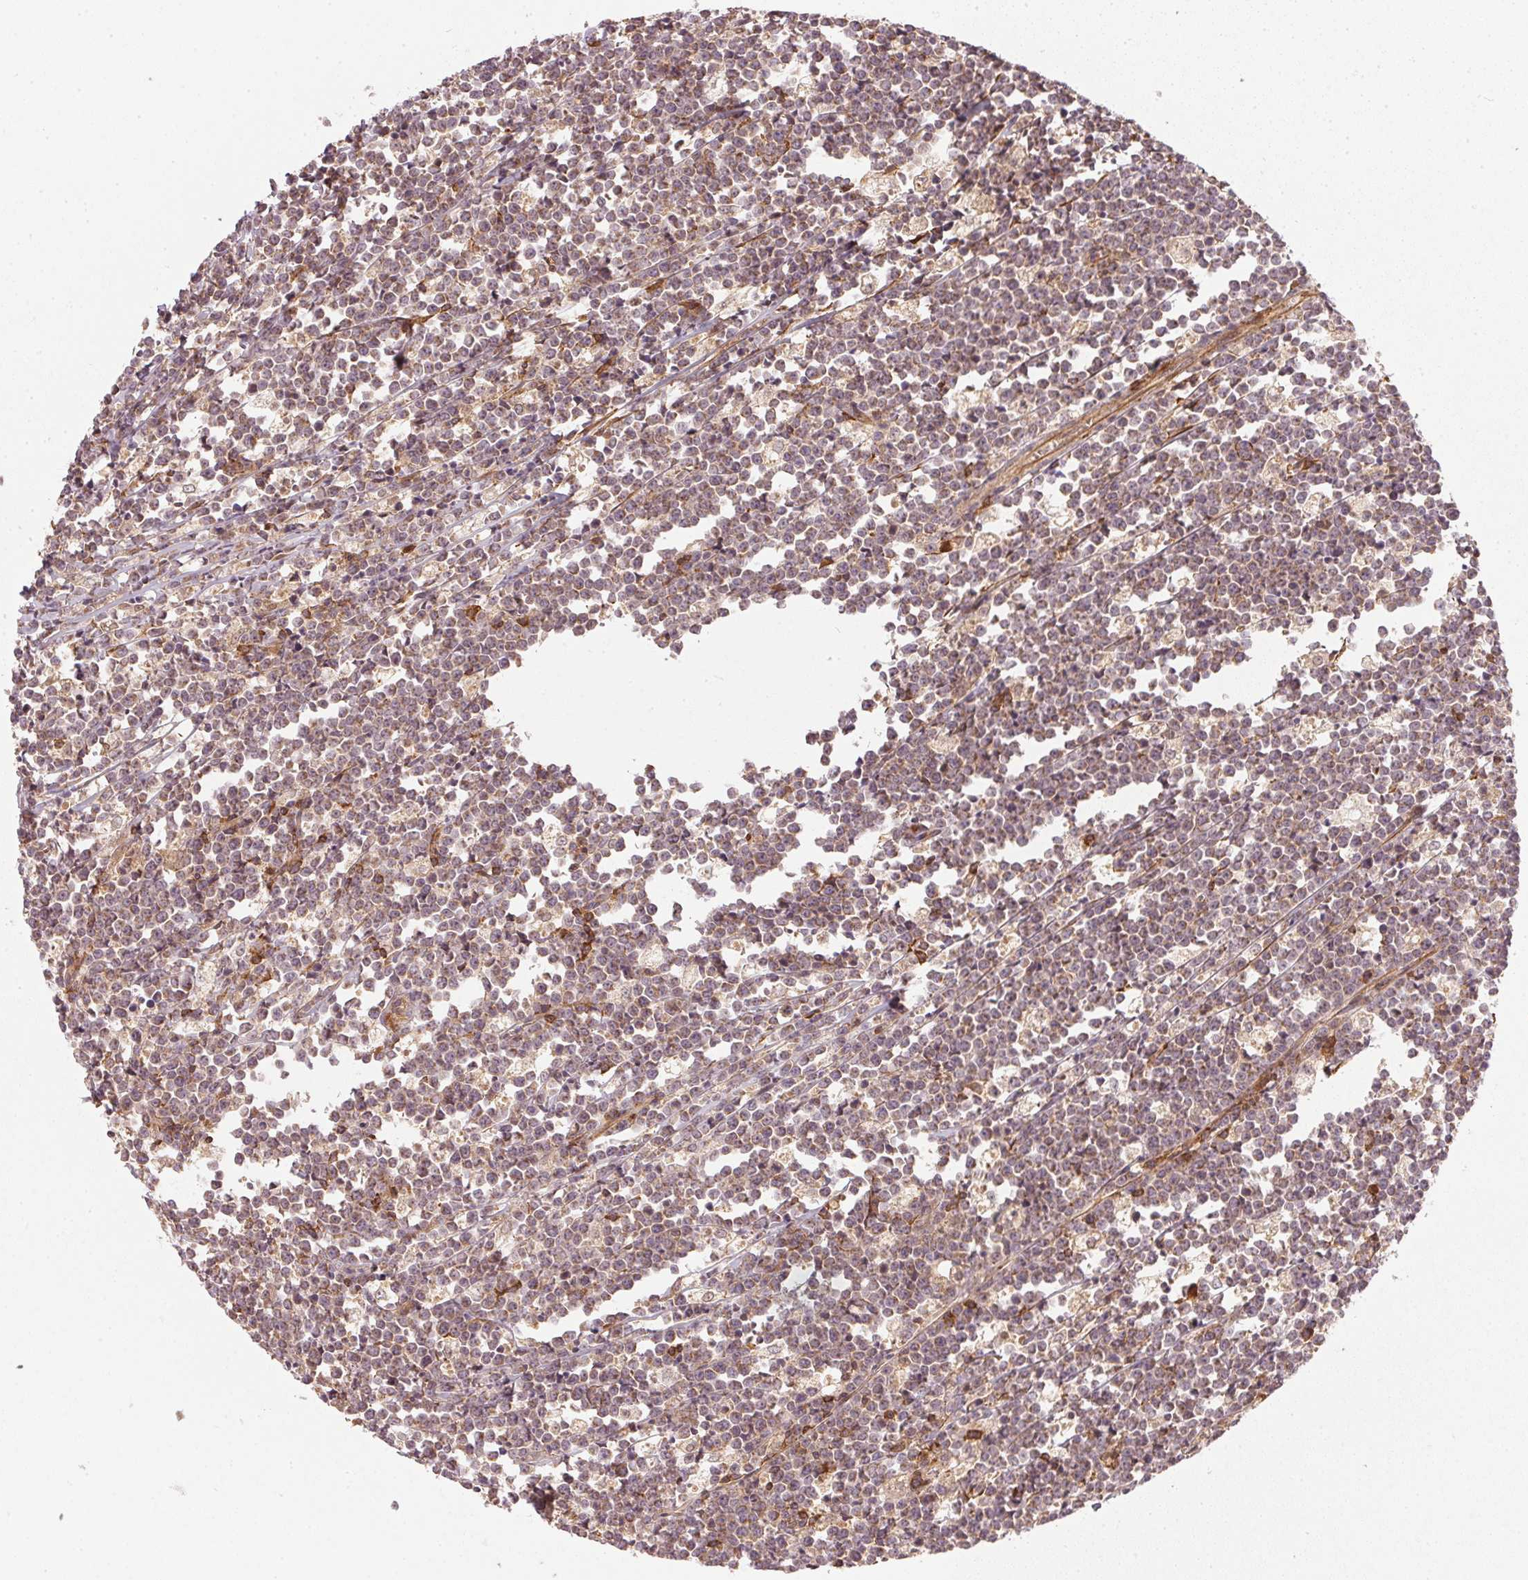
{"staining": {"intensity": "weak", "quantity": ">75%", "location": "cytoplasmic/membranous"}, "tissue": "lymphoma", "cell_type": "Tumor cells", "image_type": "cancer", "snomed": [{"axis": "morphology", "description": "Malignant lymphoma, non-Hodgkin's type, High grade"}, {"axis": "topography", "description": "Small intestine"}], "caption": "Immunohistochemical staining of lymphoma exhibits low levels of weak cytoplasmic/membranous protein staining in approximately >75% of tumor cells.", "gene": "NADK2", "patient": {"sex": "female", "age": 56}}